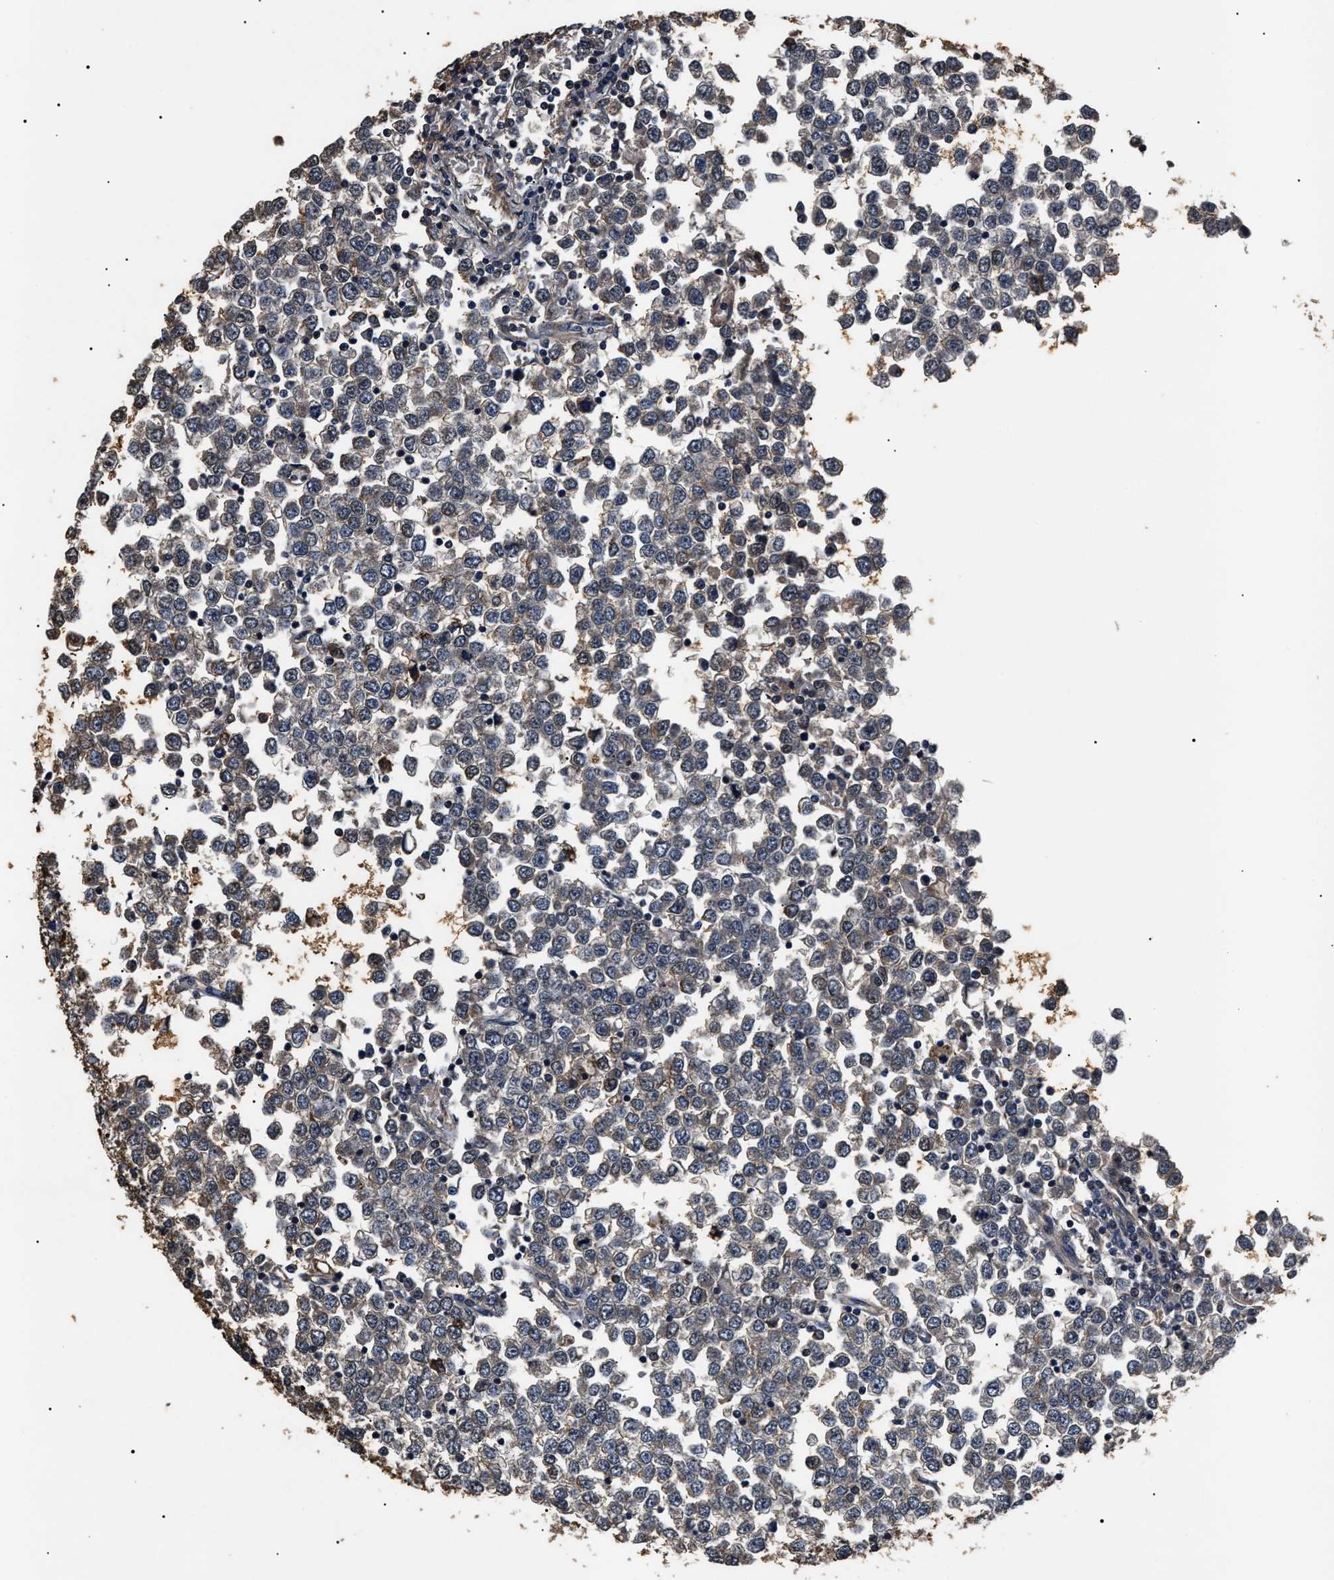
{"staining": {"intensity": "moderate", "quantity": "25%-75%", "location": "cytoplasmic/membranous"}, "tissue": "testis cancer", "cell_type": "Tumor cells", "image_type": "cancer", "snomed": [{"axis": "morphology", "description": "Seminoma, NOS"}, {"axis": "topography", "description": "Testis"}], "caption": "Human testis cancer (seminoma) stained with a brown dye displays moderate cytoplasmic/membranous positive positivity in about 25%-75% of tumor cells.", "gene": "ANP32E", "patient": {"sex": "male", "age": 65}}